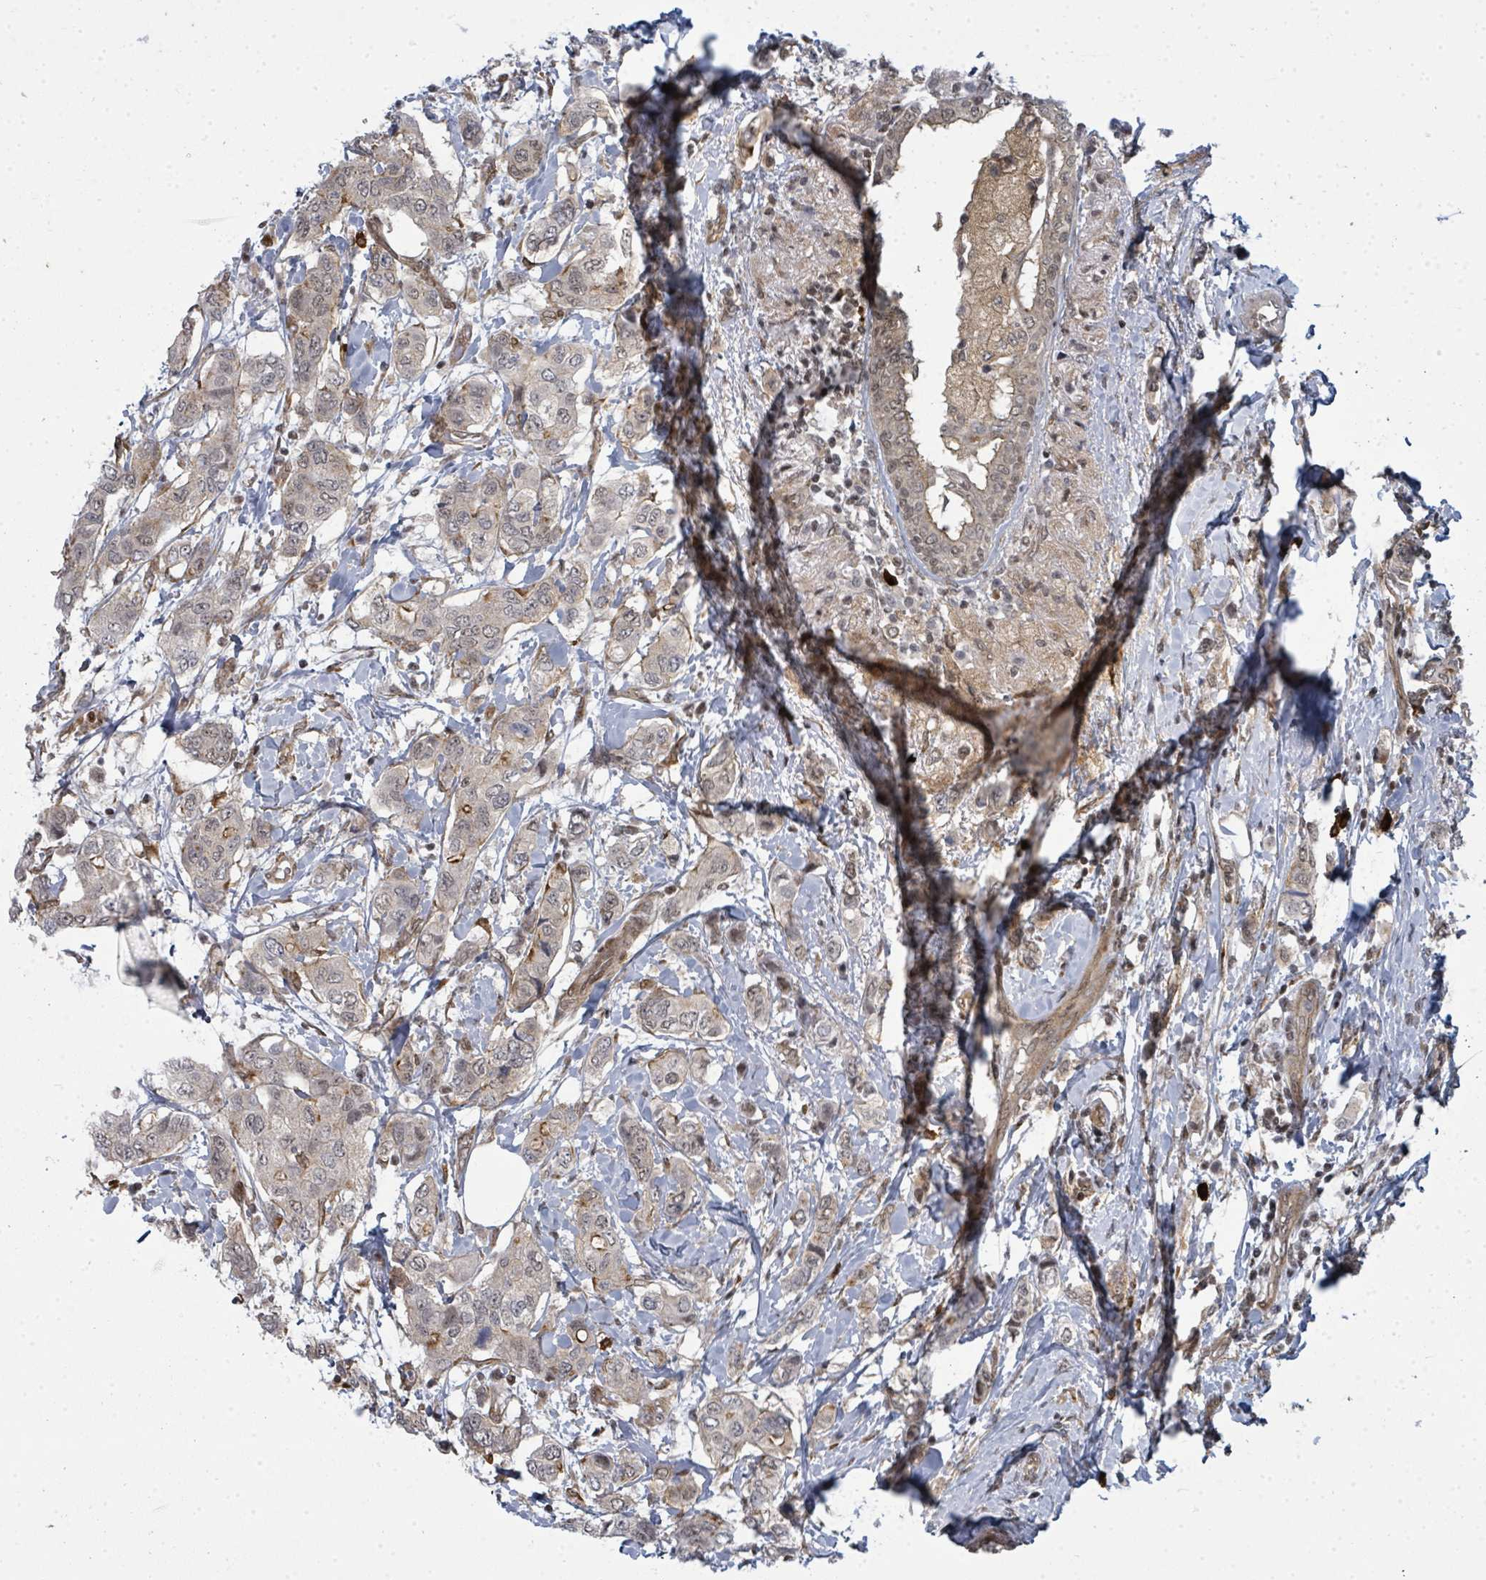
{"staining": {"intensity": "weak", "quantity": "<25%", "location": "cytoplasmic/membranous"}, "tissue": "breast cancer", "cell_type": "Tumor cells", "image_type": "cancer", "snomed": [{"axis": "morphology", "description": "Lobular carcinoma"}, {"axis": "topography", "description": "Breast"}], "caption": "Immunohistochemistry (IHC) of lobular carcinoma (breast) displays no positivity in tumor cells.", "gene": "PSMG2", "patient": {"sex": "female", "age": 51}}